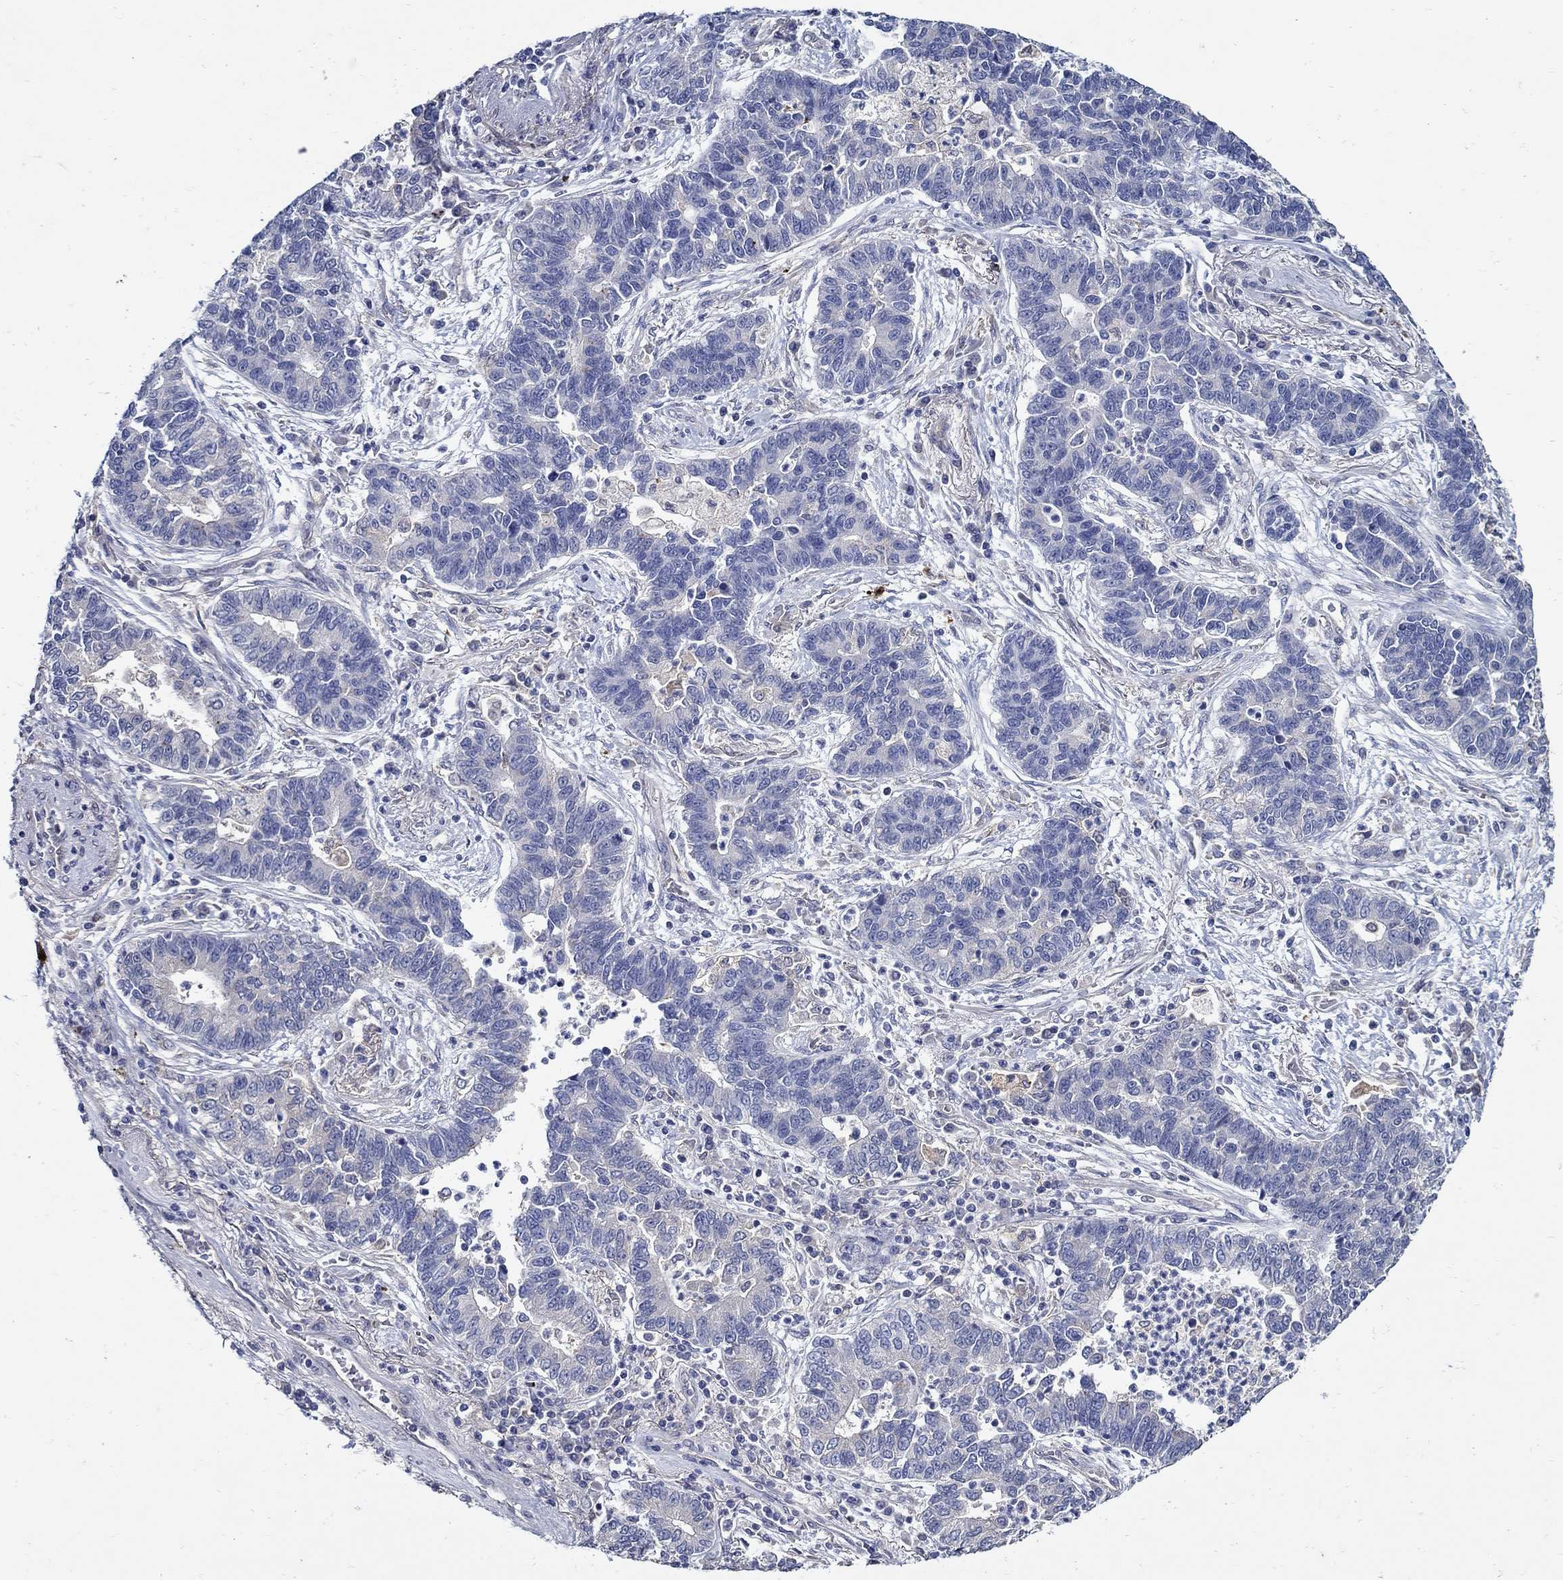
{"staining": {"intensity": "negative", "quantity": "none", "location": "none"}, "tissue": "lung cancer", "cell_type": "Tumor cells", "image_type": "cancer", "snomed": [{"axis": "morphology", "description": "Adenocarcinoma, NOS"}, {"axis": "topography", "description": "Lung"}], "caption": "High power microscopy micrograph of an immunohistochemistry (IHC) micrograph of lung cancer (adenocarcinoma), revealing no significant expression in tumor cells.", "gene": "MTHFR", "patient": {"sex": "female", "age": 57}}